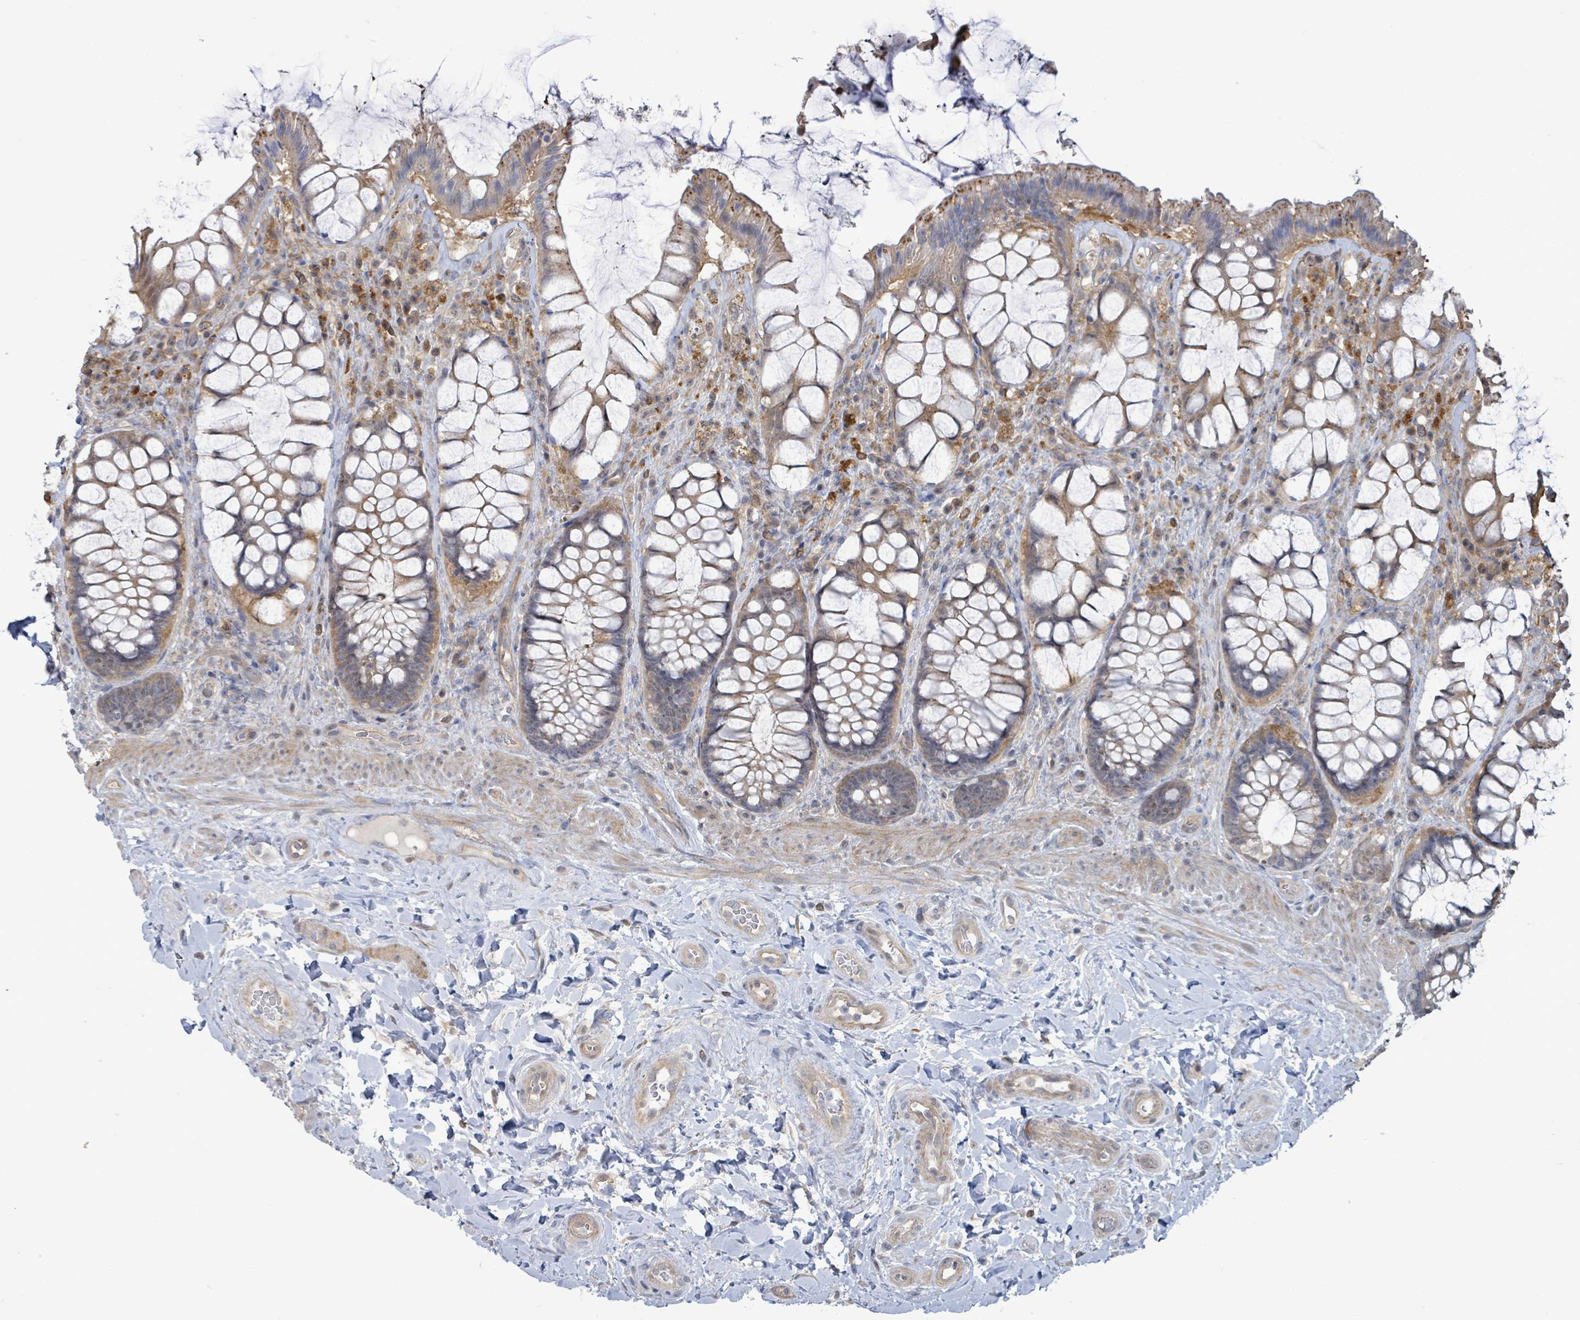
{"staining": {"intensity": "moderate", "quantity": "25%-75%", "location": "cytoplasmic/membranous"}, "tissue": "rectum", "cell_type": "Glandular cells", "image_type": "normal", "snomed": [{"axis": "morphology", "description": "Normal tissue, NOS"}, {"axis": "topography", "description": "Rectum"}], "caption": "Immunohistochemical staining of normal rectum demonstrates 25%-75% levels of moderate cytoplasmic/membranous protein expression in about 25%-75% of glandular cells. The protein is stained brown, and the nuclei are stained in blue (DAB IHC with brightfield microscopy, high magnification).", "gene": "PGAM1", "patient": {"sex": "female", "age": 58}}